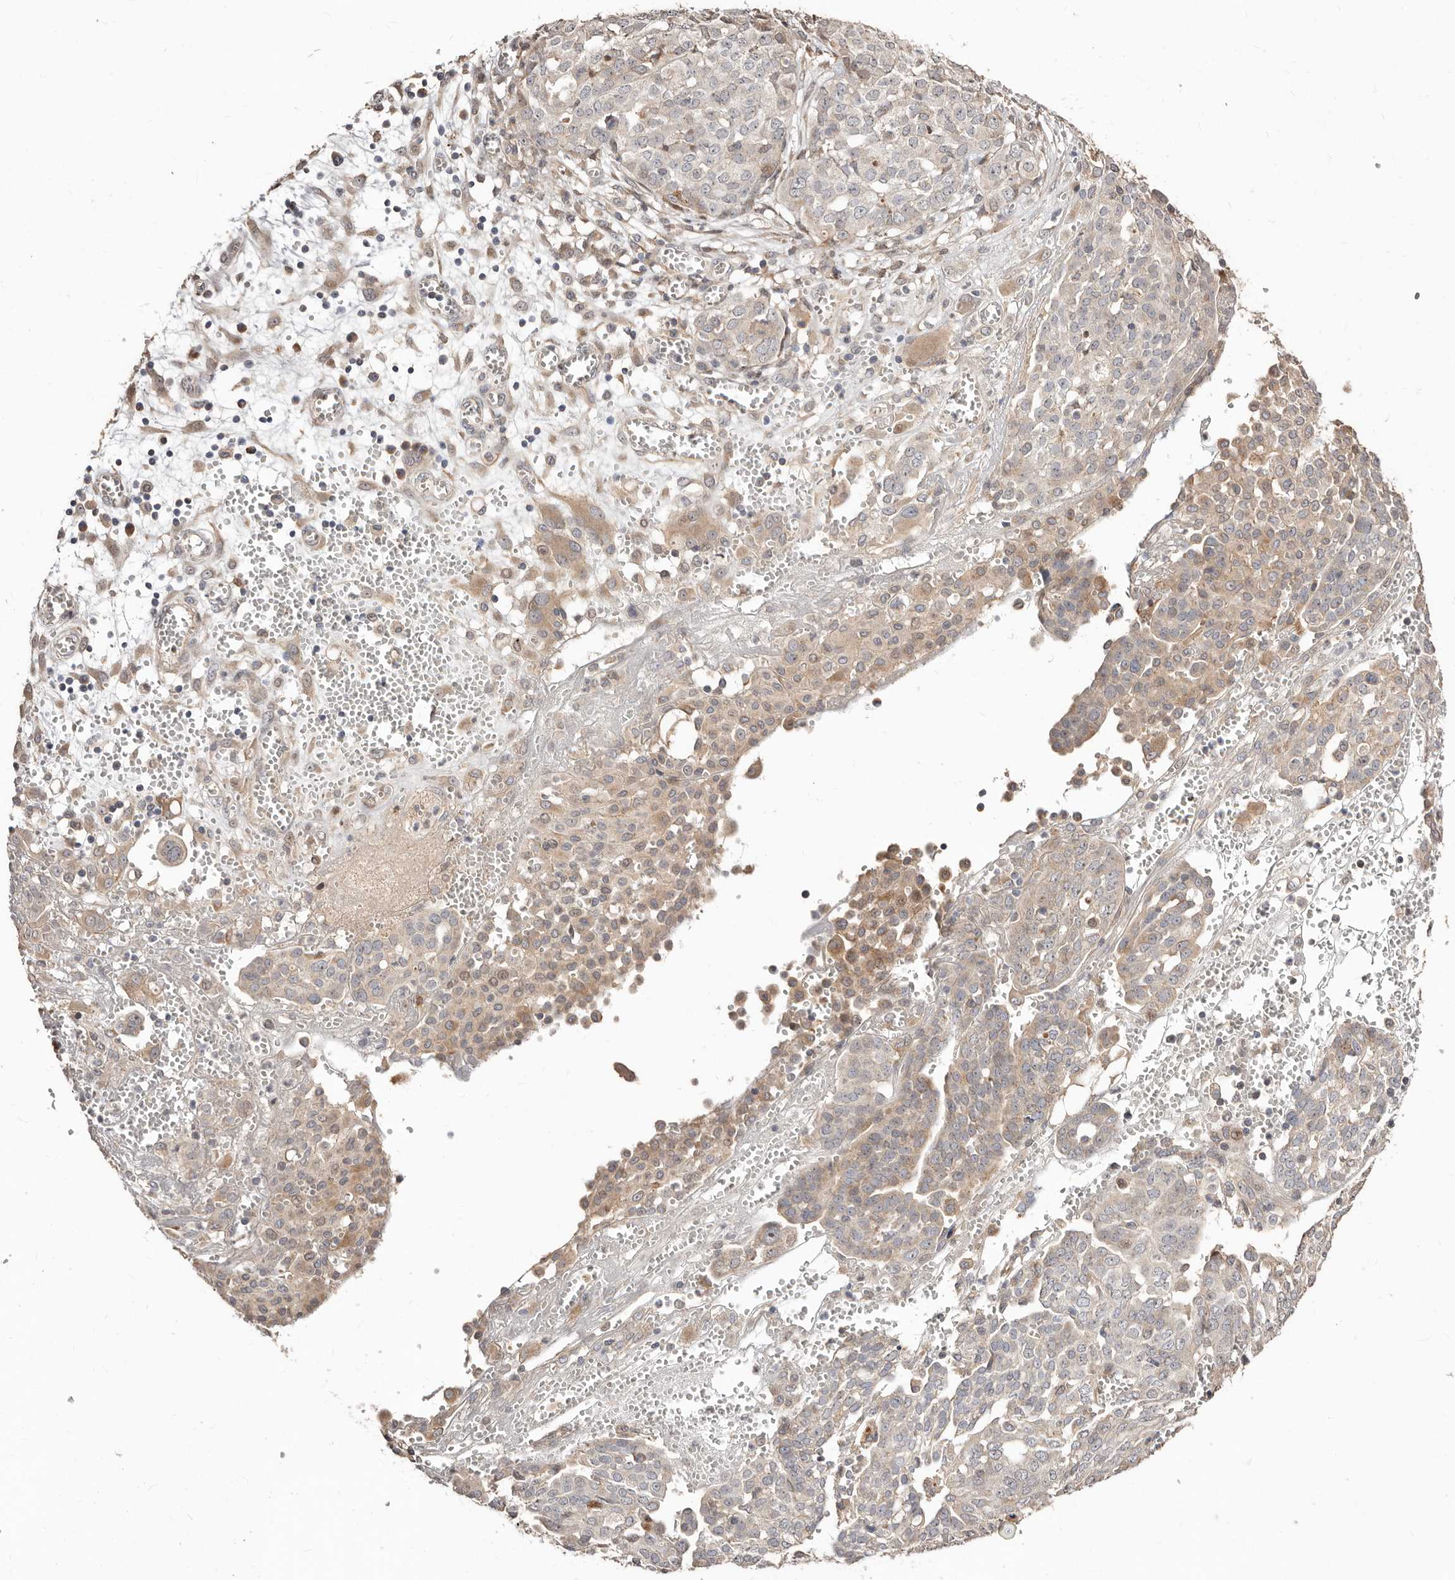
{"staining": {"intensity": "negative", "quantity": "none", "location": "none"}, "tissue": "ovarian cancer", "cell_type": "Tumor cells", "image_type": "cancer", "snomed": [{"axis": "morphology", "description": "Cystadenocarcinoma, serous, NOS"}, {"axis": "topography", "description": "Soft tissue"}, {"axis": "topography", "description": "Ovary"}], "caption": "Immunohistochemistry of human serous cystadenocarcinoma (ovarian) reveals no staining in tumor cells.", "gene": "APOL6", "patient": {"sex": "female", "age": 57}}